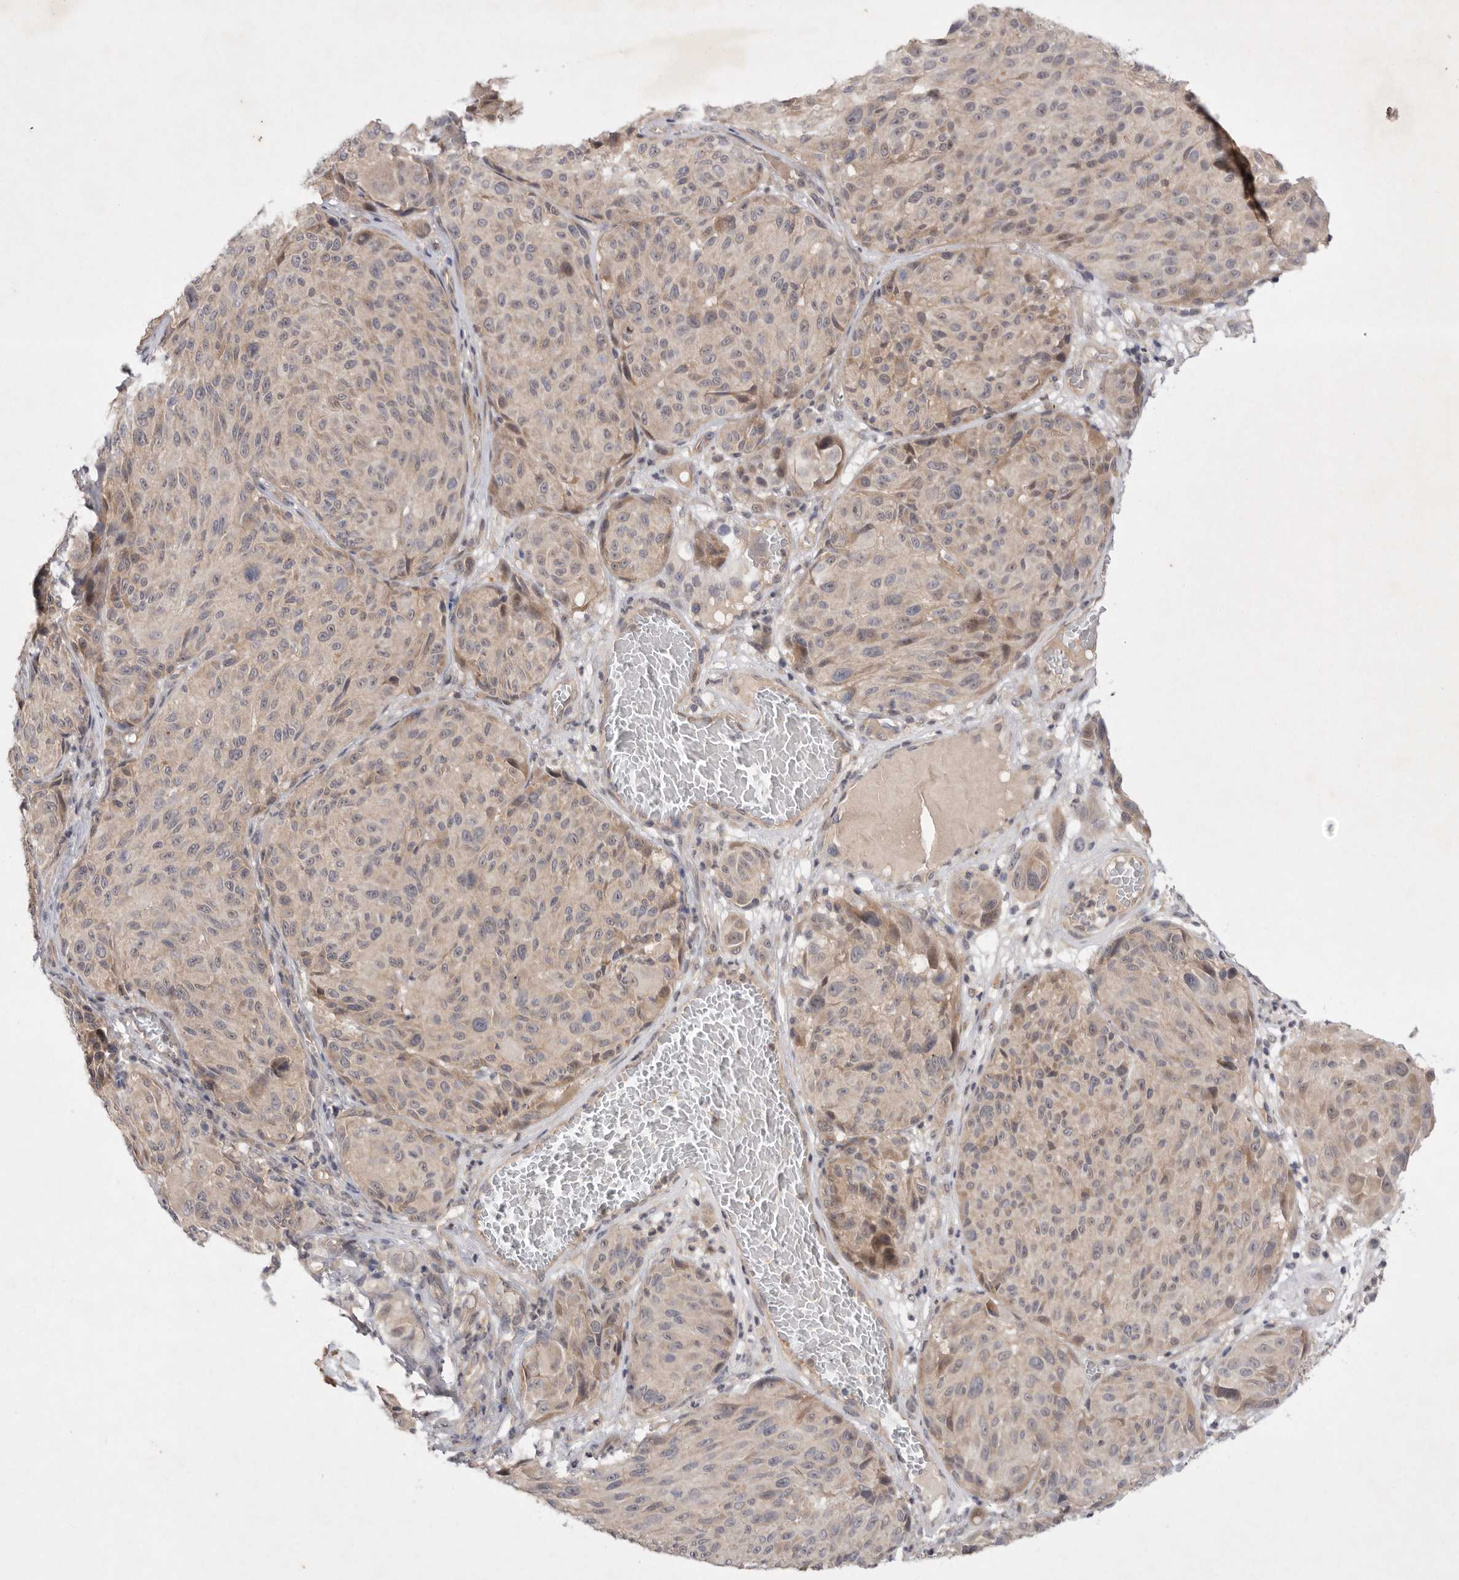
{"staining": {"intensity": "weak", "quantity": "<25%", "location": "cytoplasmic/membranous"}, "tissue": "melanoma", "cell_type": "Tumor cells", "image_type": "cancer", "snomed": [{"axis": "morphology", "description": "Malignant melanoma, NOS"}, {"axis": "topography", "description": "Skin"}], "caption": "This is an immunohistochemistry (IHC) image of melanoma. There is no expression in tumor cells.", "gene": "PTPDC1", "patient": {"sex": "male", "age": 83}}